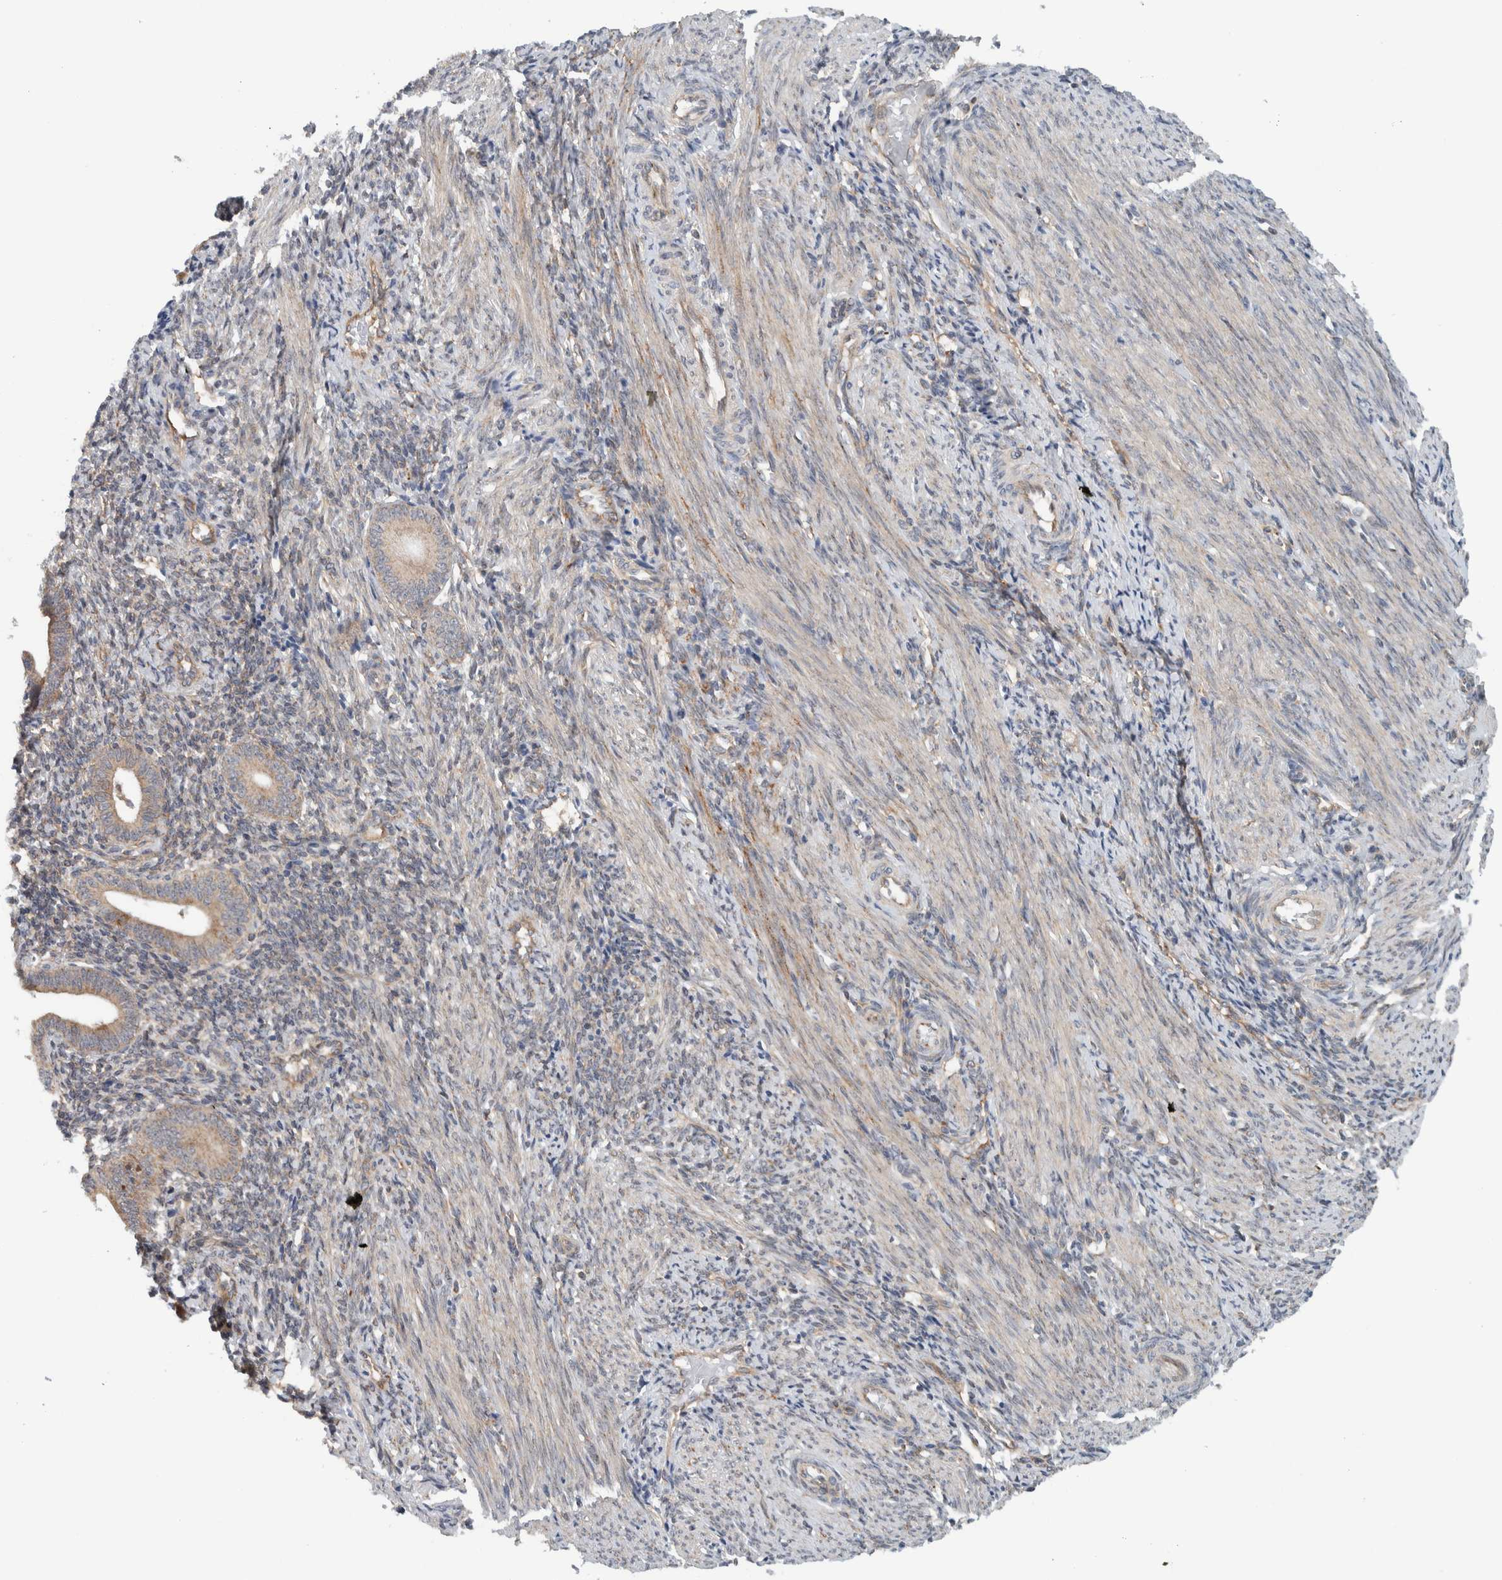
{"staining": {"intensity": "weak", "quantity": "<25%", "location": "cytoplasmic/membranous"}, "tissue": "endometrium", "cell_type": "Cells in endometrial stroma", "image_type": "normal", "snomed": [{"axis": "morphology", "description": "Normal tissue, NOS"}, {"axis": "topography", "description": "Uterus"}, {"axis": "topography", "description": "Endometrium"}], "caption": "High power microscopy photomicrograph of an immunohistochemistry (IHC) photomicrograph of benign endometrium, revealing no significant positivity in cells in endometrial stroma.", "gene": "RERE", "patient": {"sex": "female", "age": 33}}